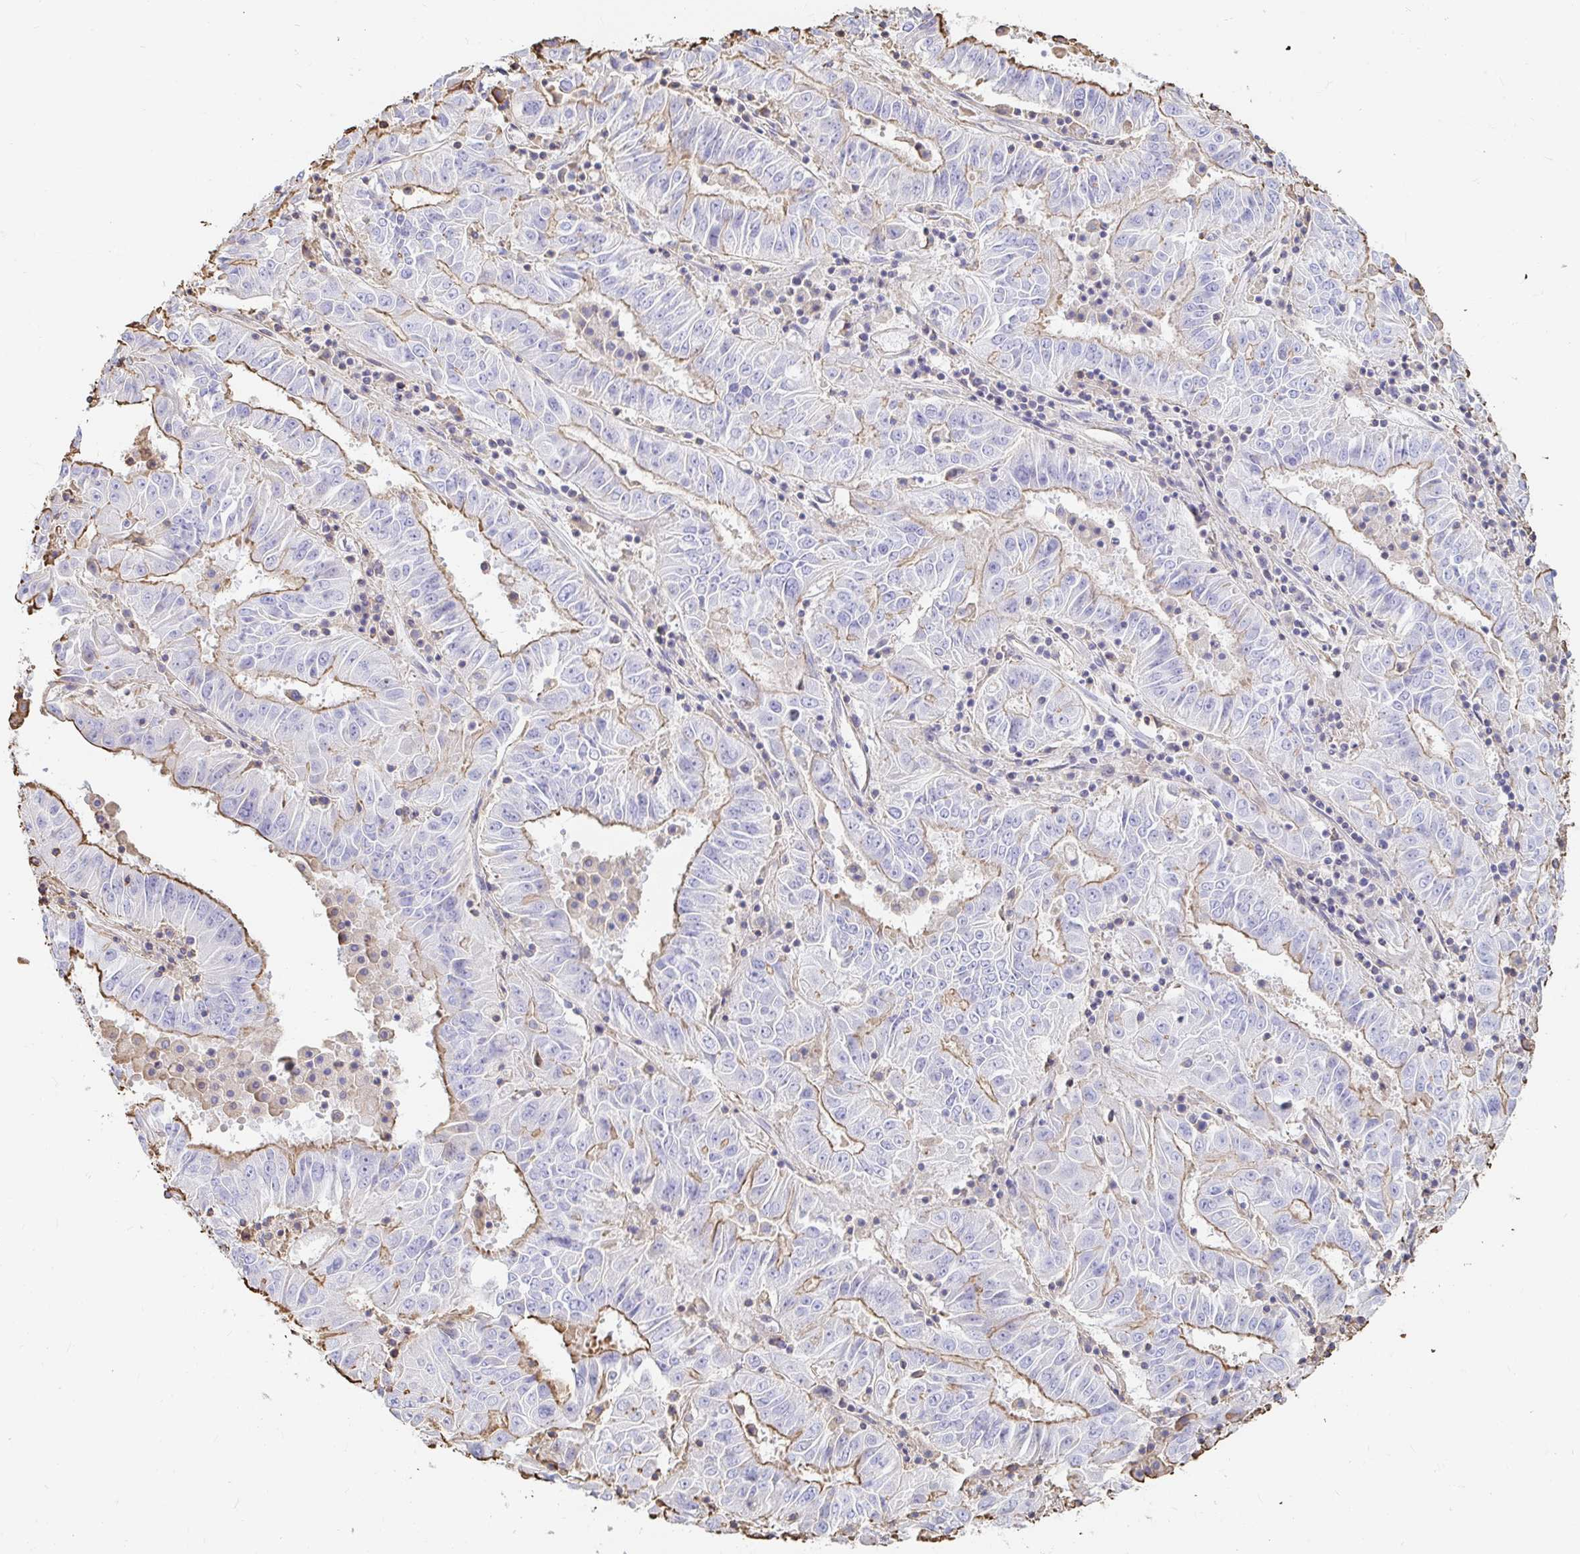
{"staining": {"intensity": "moderate", "quantity": "25%-75%", "location": "cytoplasmic/membranous"}, "tissue": "pancreatic cancer", "cell_type": "Tumor cells", "image_type": "cancer", "snomed": [{"axis": "morphology", "description": "Adenocarcinoma, NOS"}, {"axis": "topography", "description": "Pancreas"}], "caption": "High-magnification brightfield microscopy of adenocarcinoma (pancreatic) stained with DAB (brown) and counterstained with hematoxylin (blue). tumor cells exhibit moderate cytoplasmic/membranous expression is present in approximately25%-75% of cells.", "gene": "PTPN14", "patient": {"sex": "male", "age": 63}}